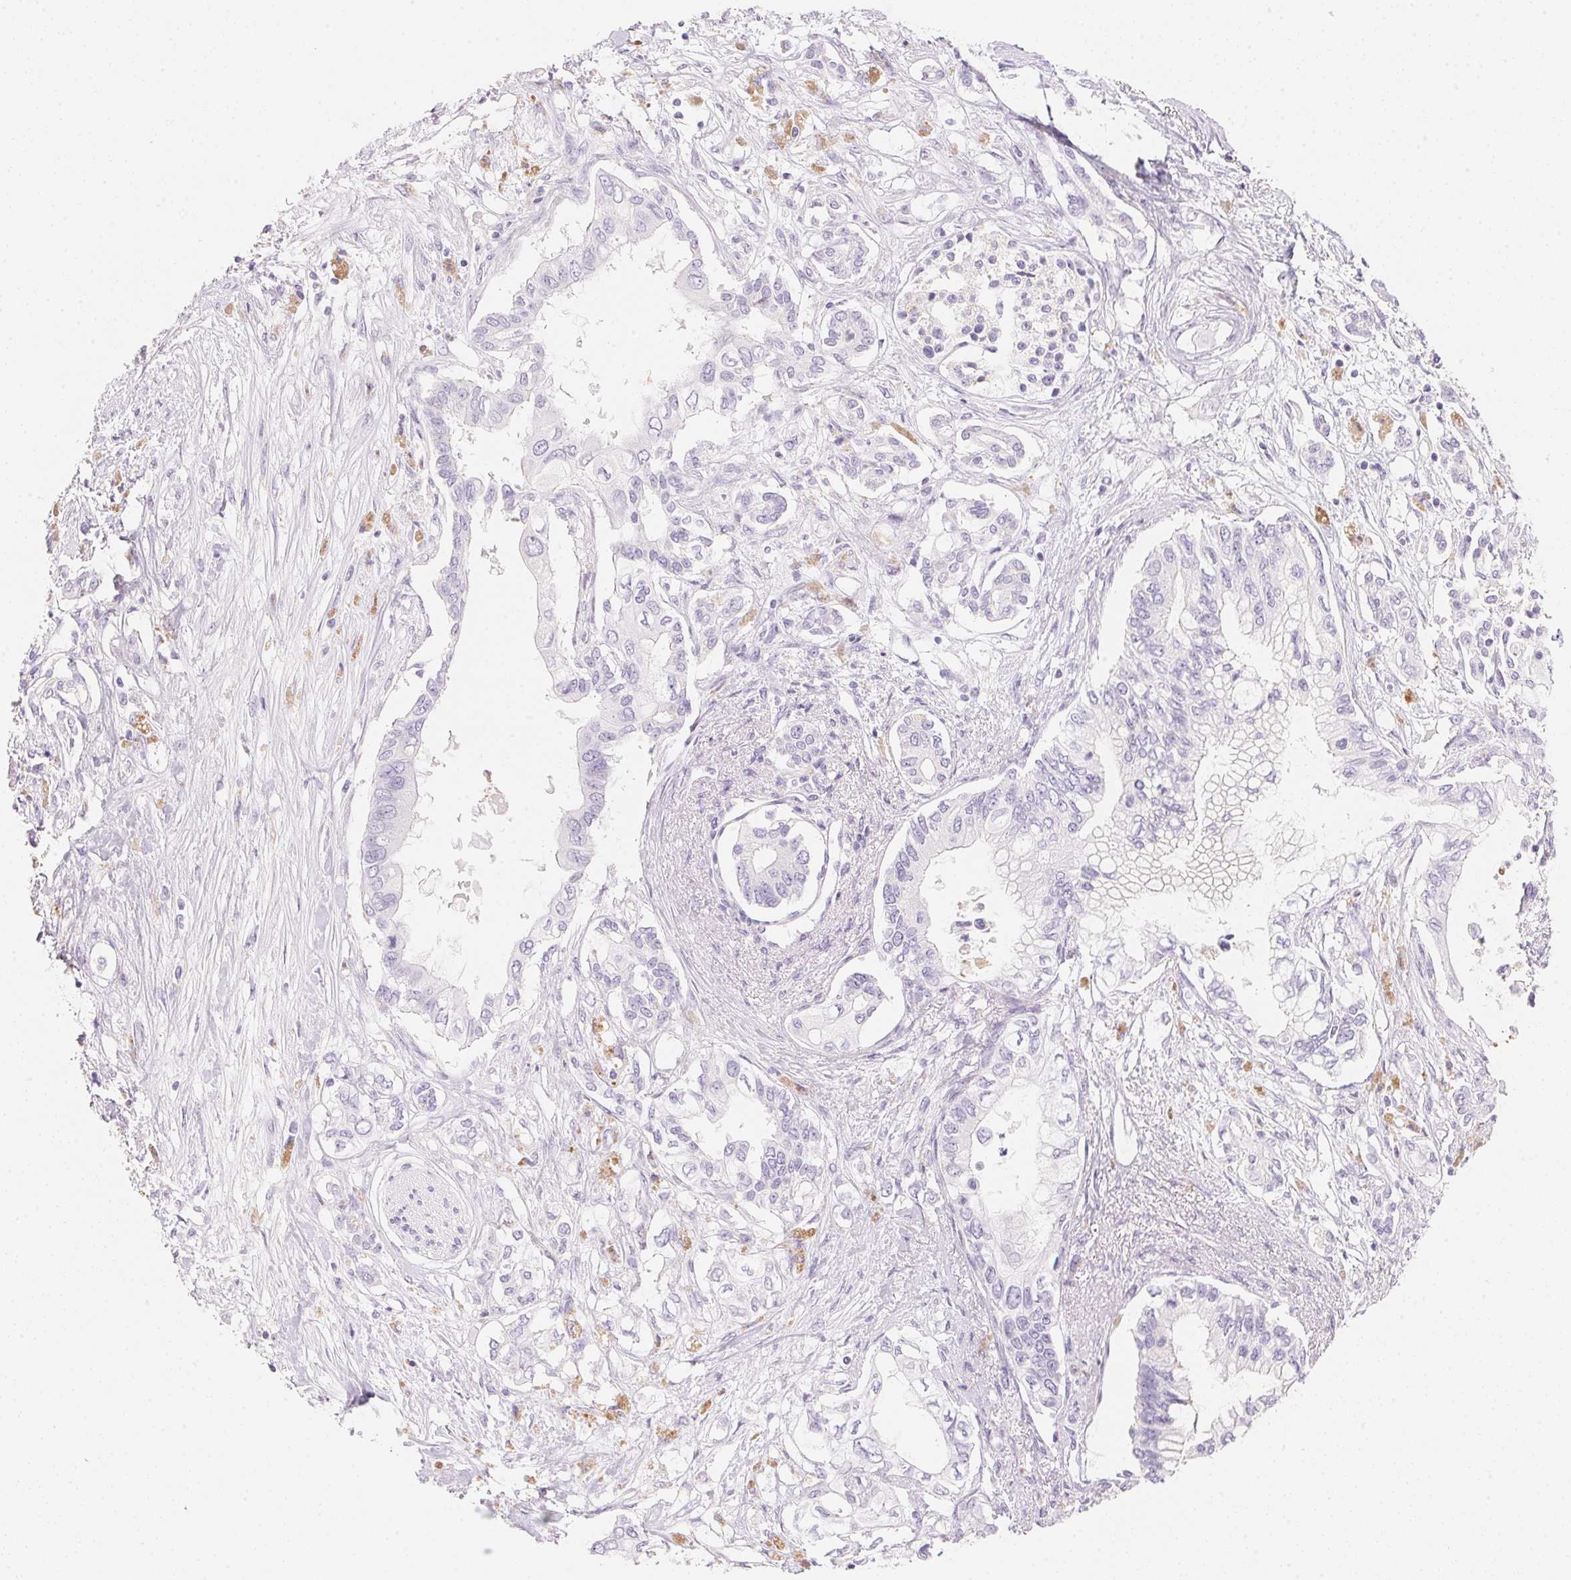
{"staining": {"intensity": "negative", "quantity": "none", "location": "none"}, "tissue": "pancreatic cancer", "cell_type": "Tumor cells", "image_type": "cancer", "snomed": [{"axis": "morphology", "description": "Adenocarcinoma, NOS"}, {"axis": "topography", "description": "Pancreas"}], "caption": "Pancreatic cancer (adenocarcinoma) stained for a protein using immunohistochemistry displays no staining tumor cells.", "gene": "ACP3", "patient": {"sex": "female", "age": 63}}